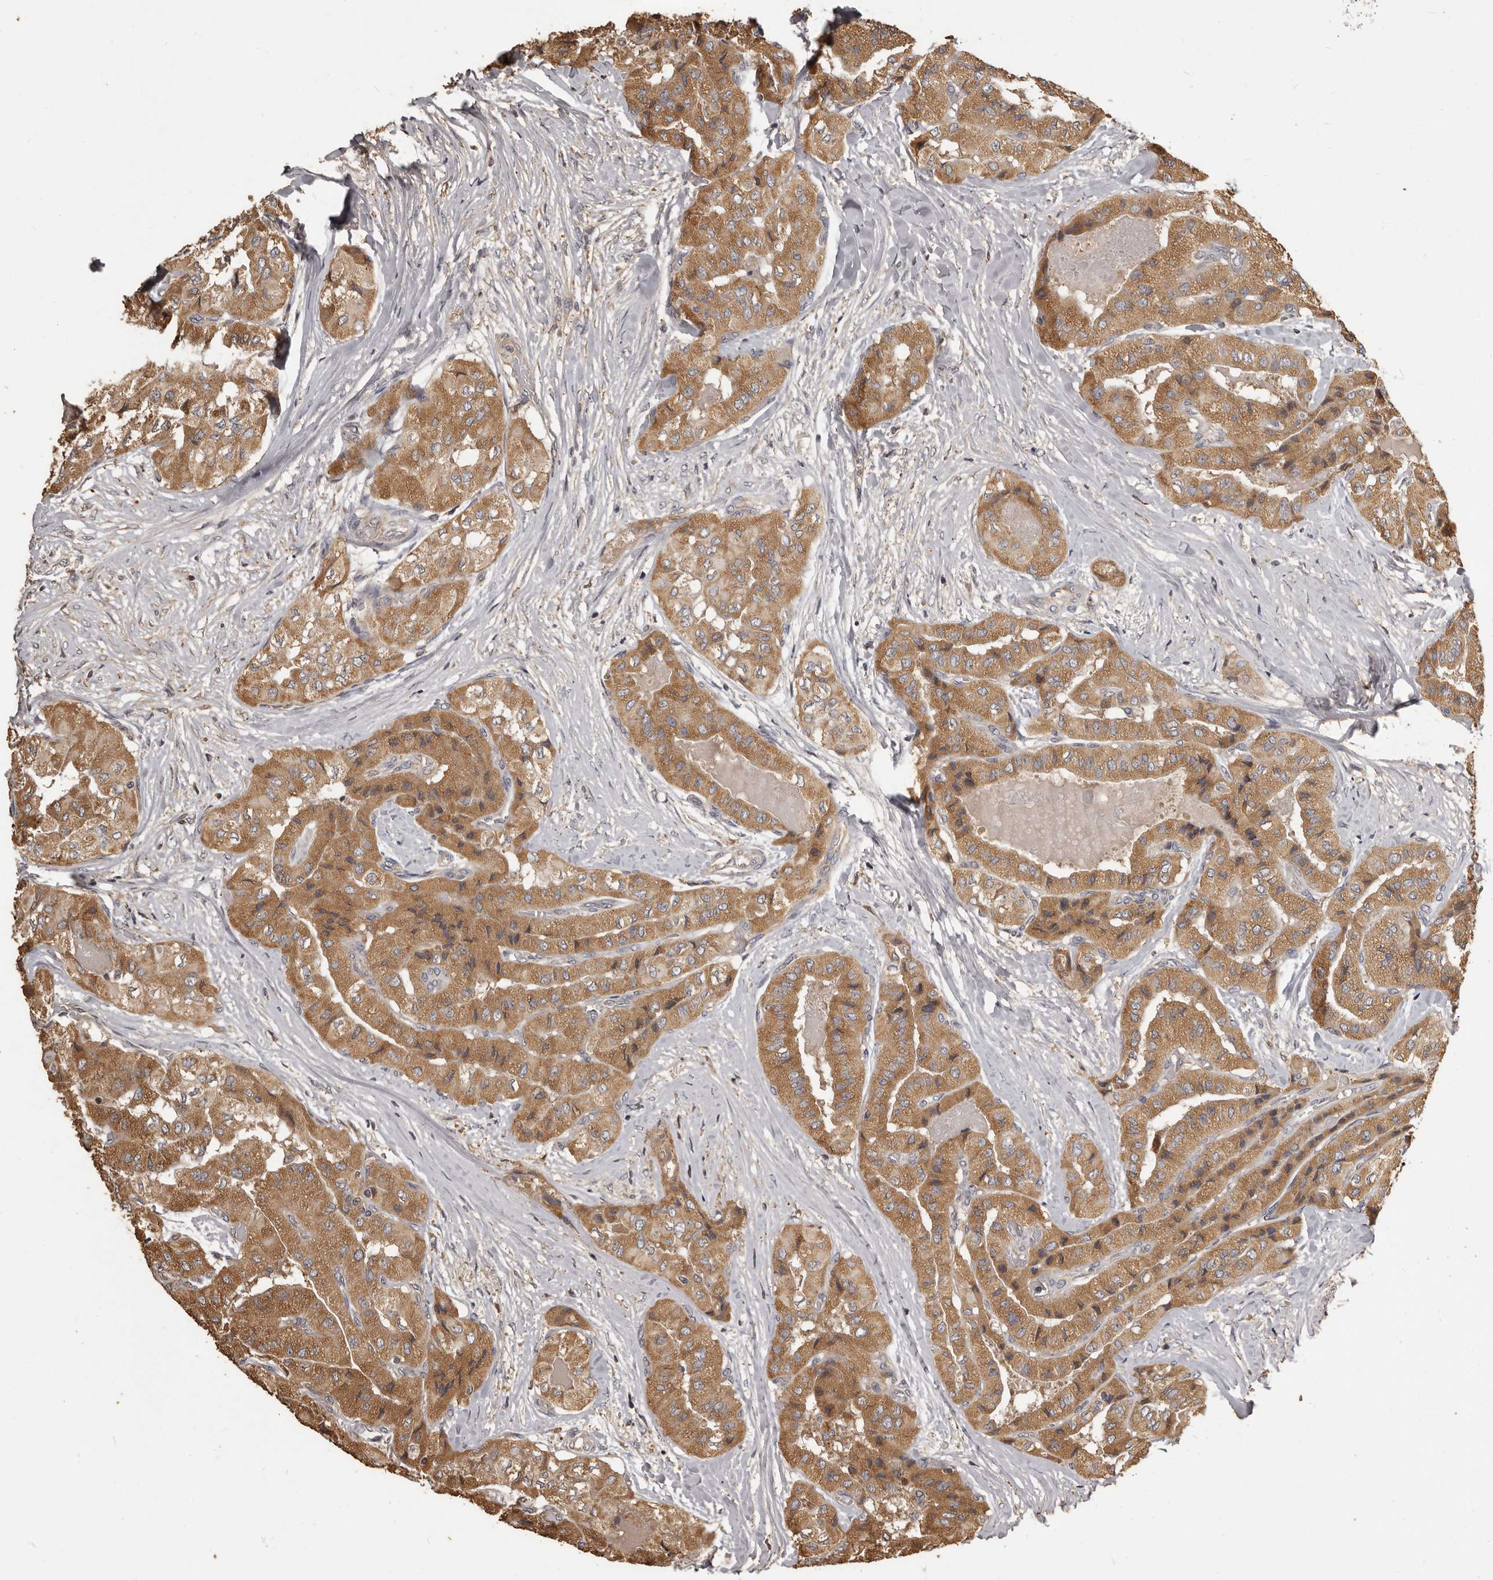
{"staining": {"intensity": "moderate", "quantity": ">75%", "location": "cytoplasmic/membranous"}, "tissue": "thyroid cancer", "cell_type": "Tumor cells", "image_type": "cancer", "snomed": [{"axis": "morphology", "description": "Papillary adenocarcinoma, NOS"}, {"axis": "topography", "description": "Thyroid gland"}], "caption": "High-power microscopy captured an immunohistochemistry (IHC) photomicrograph of thyroid cancer, revealing moderate cytoplasmic/membranous staining in about >75% of tumor cells.", "gene": "MGAT5", "patient": {"sex": "female", "age": 59}}